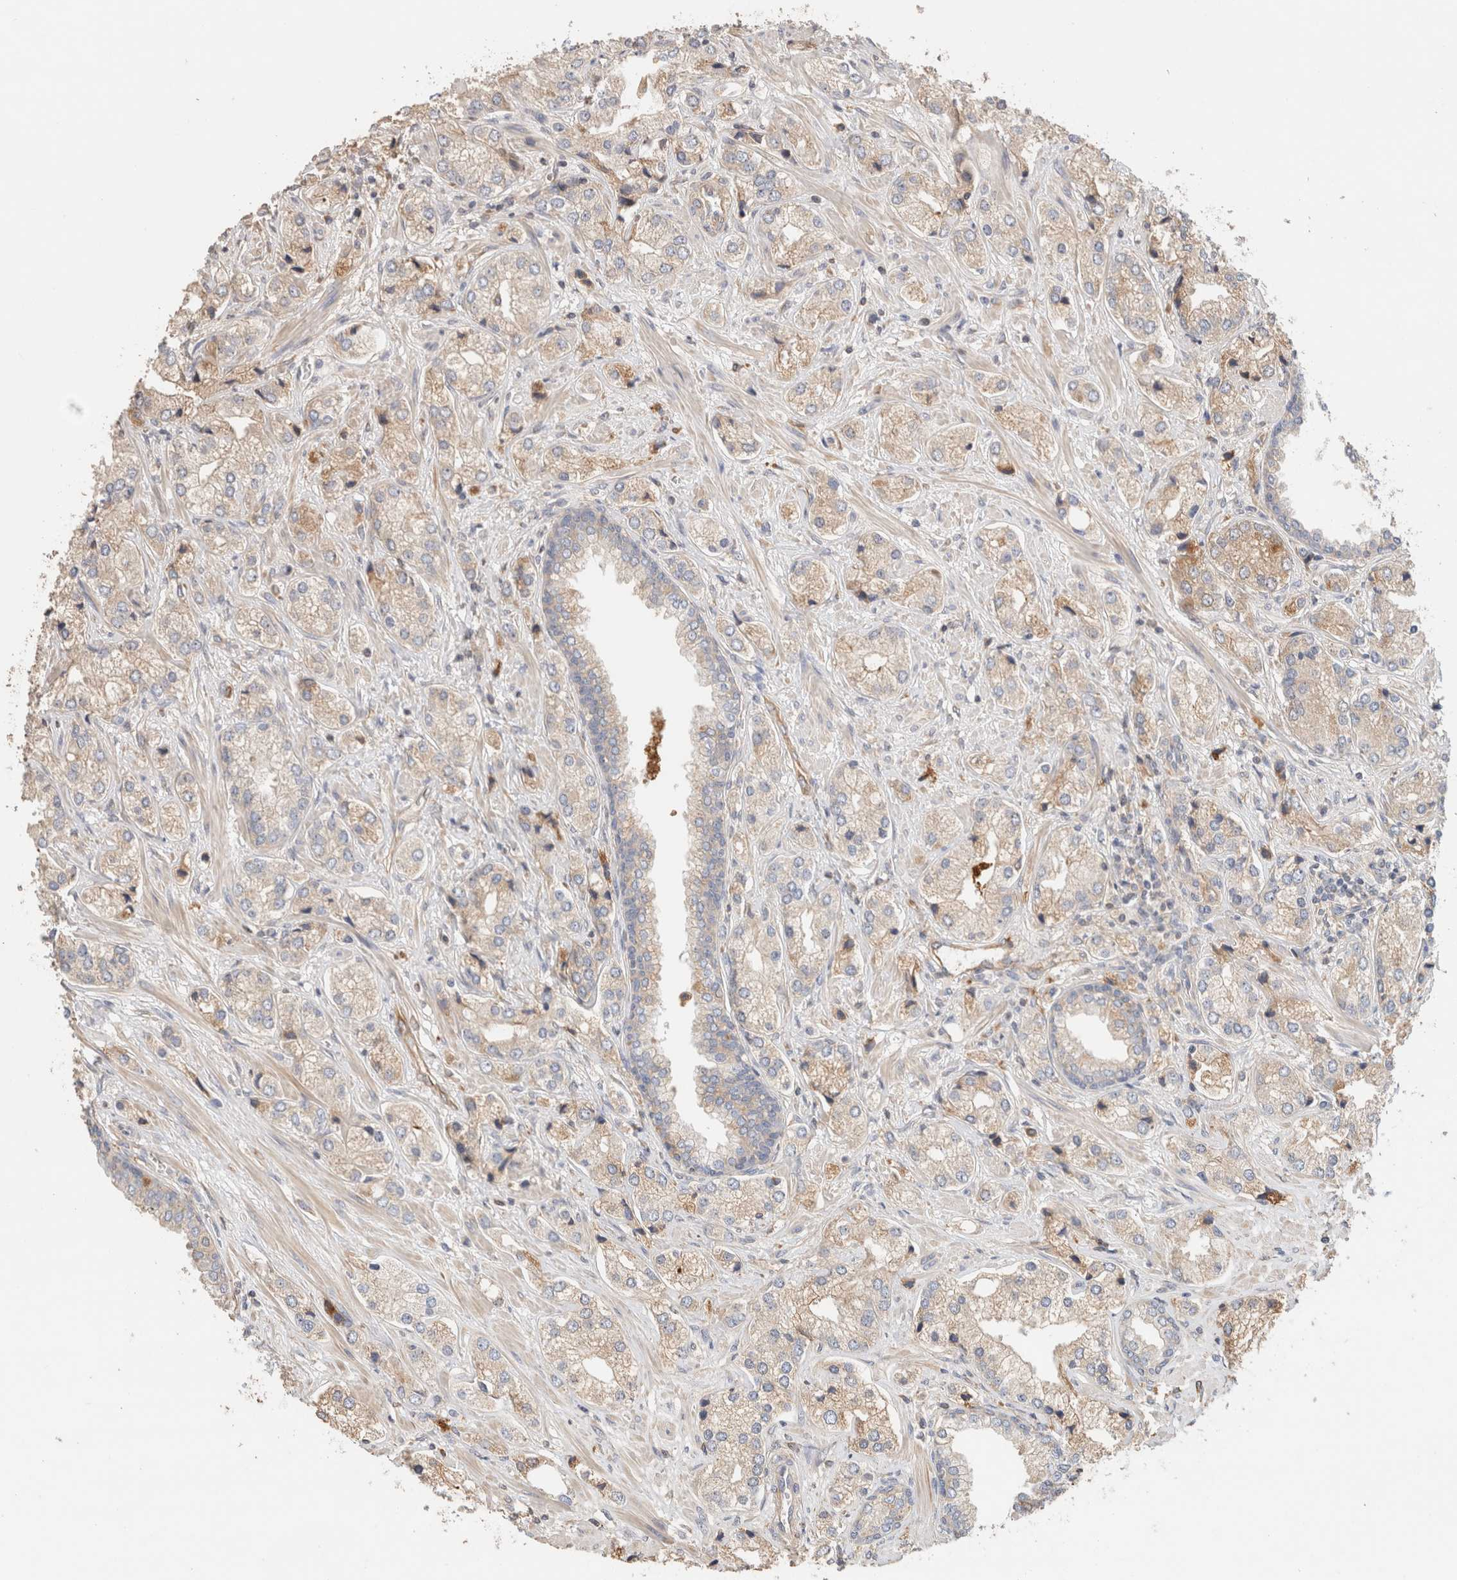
{"staining": {"intensity": "weak", "quantity": "25%-75%", "location": "cytoplasmic/membranous"}, "tissue": "prostate cancer", "cell_type": "Tumor cells", "image_type": "cancer", "snomed": [{"axis": "morphology", "description": "Adenocarcinoma, High grade"}, {"axis": "topography", "description": "Prostate"}], "caption": "An image showing weak cytoplasmic/membranous staining in approximately 25%-75% of tumor cells in prostate high-grade adenocarcinoma, as visualized by brown immunohistochemical staining.", "gene": "PROS1", "patient": {"sex": "male", "age": 66}}